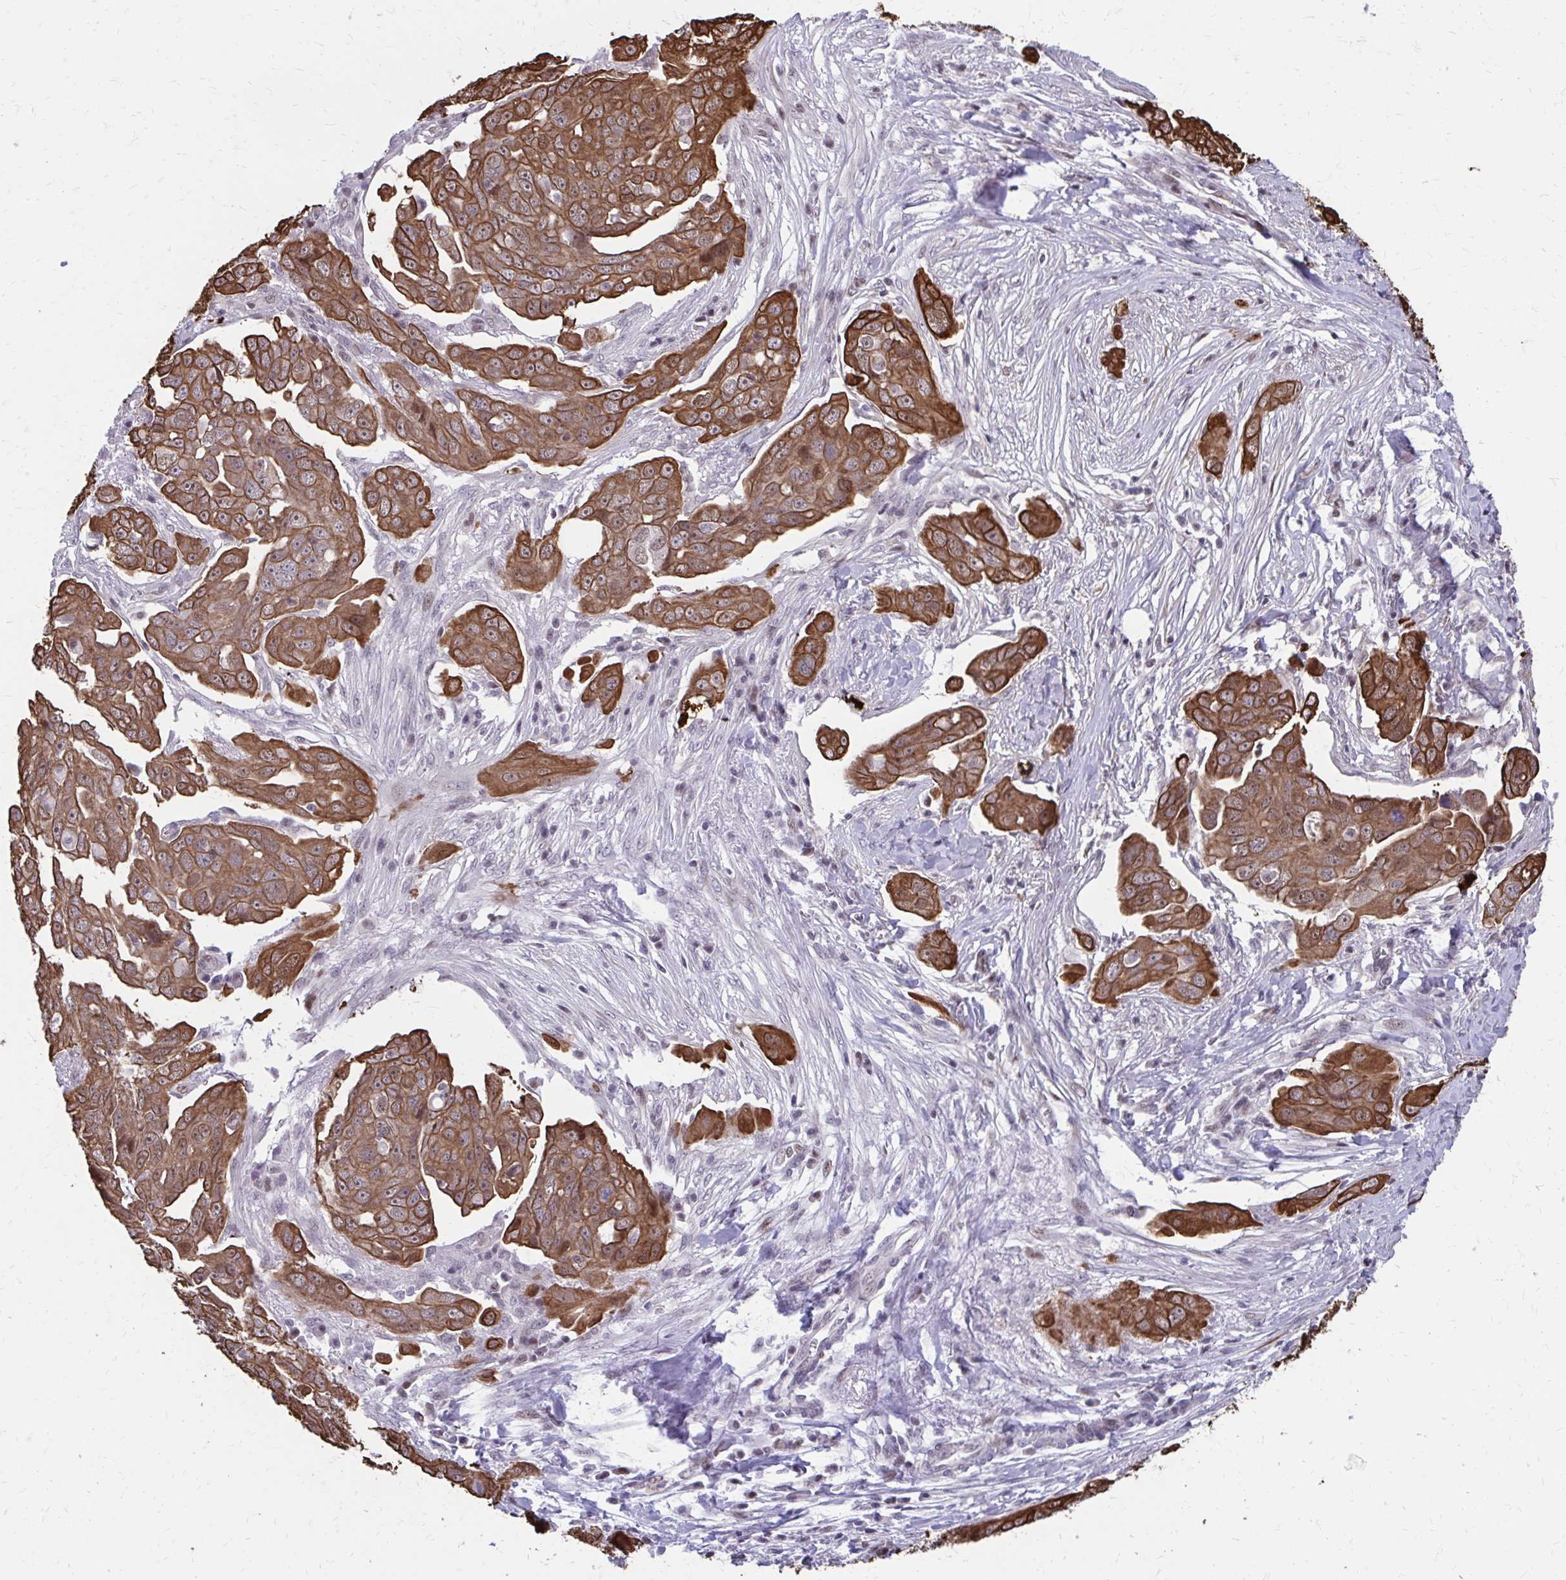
{"staining": {"intensity": "strong", "quantity": ">75%", "location": "cytoplasmic/membranous,nuclear"}, "tissue": "ovarian cancer", "cell_type": "Tumor cells", "image_type": "cancer", "snomed": [{"axis": "morphology", "description": "Carcinoma, endometroid"}, {"axis": "topography", "description": "Ovary"}], "caption": "Ovarian endometroid carcinoma stained for a protein exhibits strong cytoplasmic/membranous and nuclear positivity in tumor cells.", "gene": "ANKRD30B", "patient": {"sex": "female", "age": 70}}